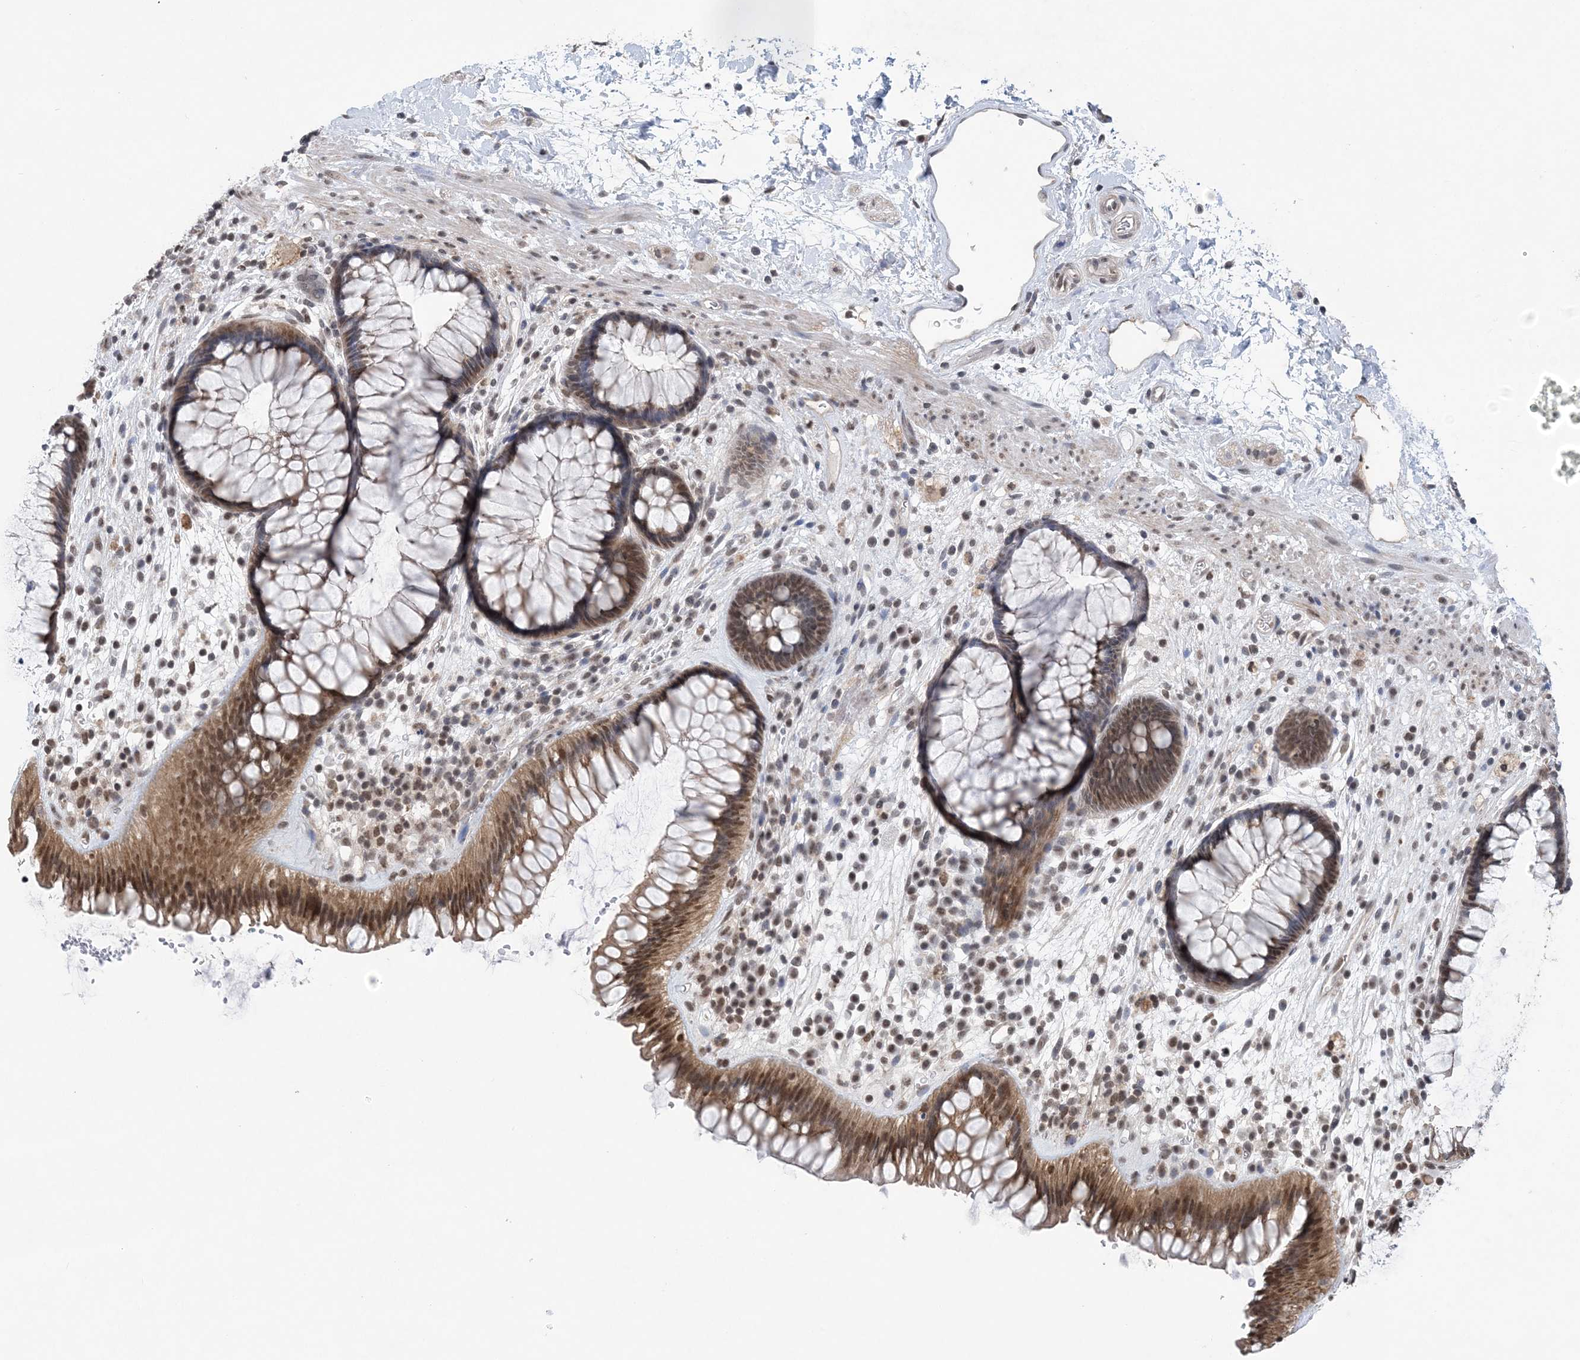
{"staining": {"intensity": "moderate", "quantity": ">75%", "location": "nuclear"}, "tissue": "rectum", "cell_type": "Glandular cells", "image_type": "normal", "snomed": [{"axis": "morphology", "description": "Normal tissue, NOS"}, {"axis": "topography", "description": "Rectum"}], "caption": "This is a photomicrograph of immunohistochemistry (IHC) staining of normal rectum, which shows moderate positivity in the nuclear of glandular cells.", "gene": "CCDC152", "patient": {"sex": "male", "age": 51}}